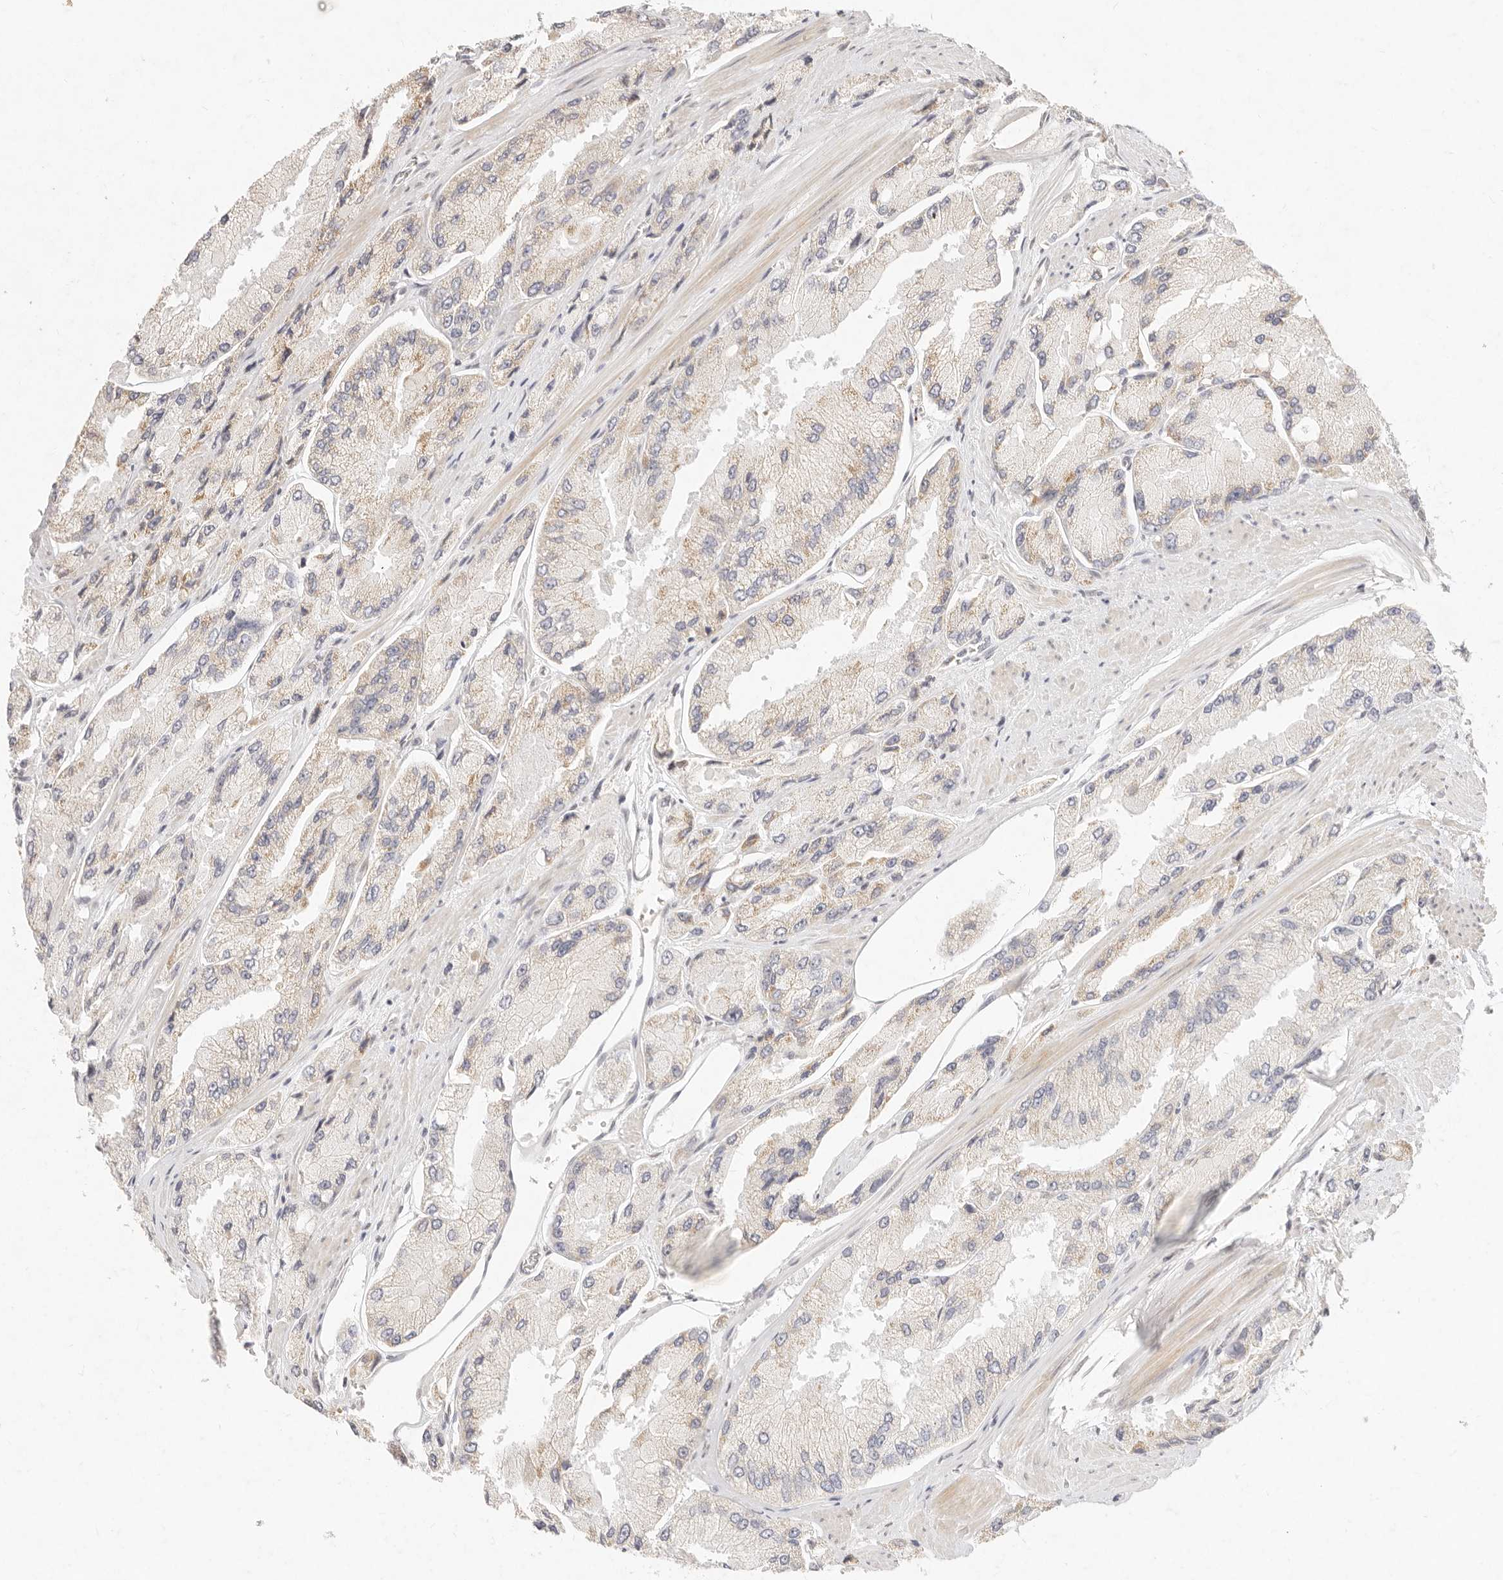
{"staining": {"intensity": "weak", "quantity": "<25%", "location": "cytoplasmic/membranous"}, "tissue": "prostate cancer", "cell_type": "Tumor cells", "image_type": "cancer", "snomed": [{"axis": "morphology", "description": "Adenocarcinoma, High grade"}, {"axis": "topography", "description": "Prostate"}], "caption": "There is no significant positivity in tumor cells of adenocarcinoma (high-grade) (prostate). The staining was performed using DAB to visualize the protein expression in brown, while the nuclei were stained in blue with hematoxylin (Magnification: 20x).", "gene": "ASCL3", "patient": {"sex": "male", "age": 58}}